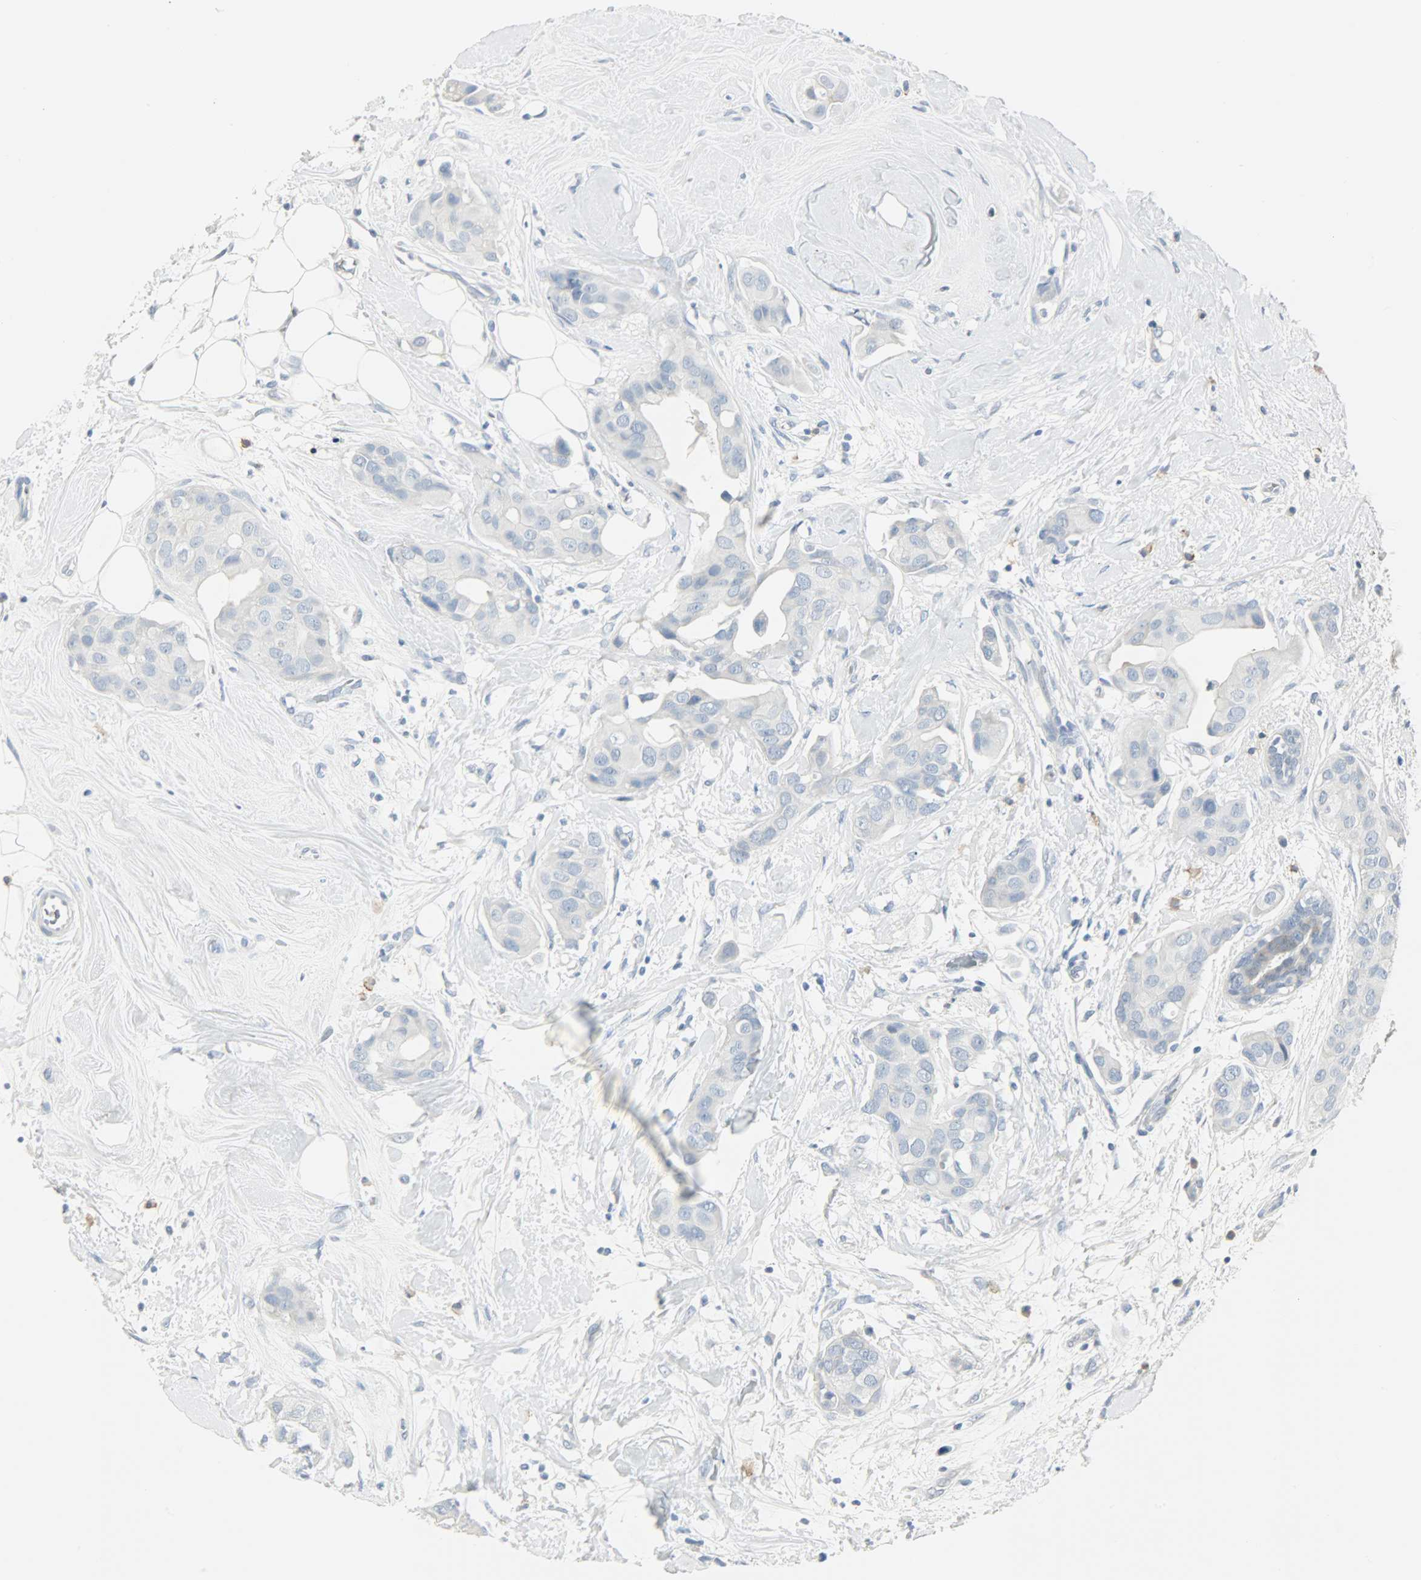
{"staining": {"intensity": "negative", "quantity": "none", "location": "none"}, "tissue": "breast cancer", "cell_type": "Tumor cells", "image_type": "cancer", "snomed": [{"axis": "morphology", "description": "Duct carcinoma"}, {"axis": "topography", "description": "Breast"}], "caption": "Breast cancer (intraductal carcinoma) was stained to show a protein in brown. There is no significant staining in tumor cells.", "gene": "KIT", "patient": {"sex": "female", "age": 40}}